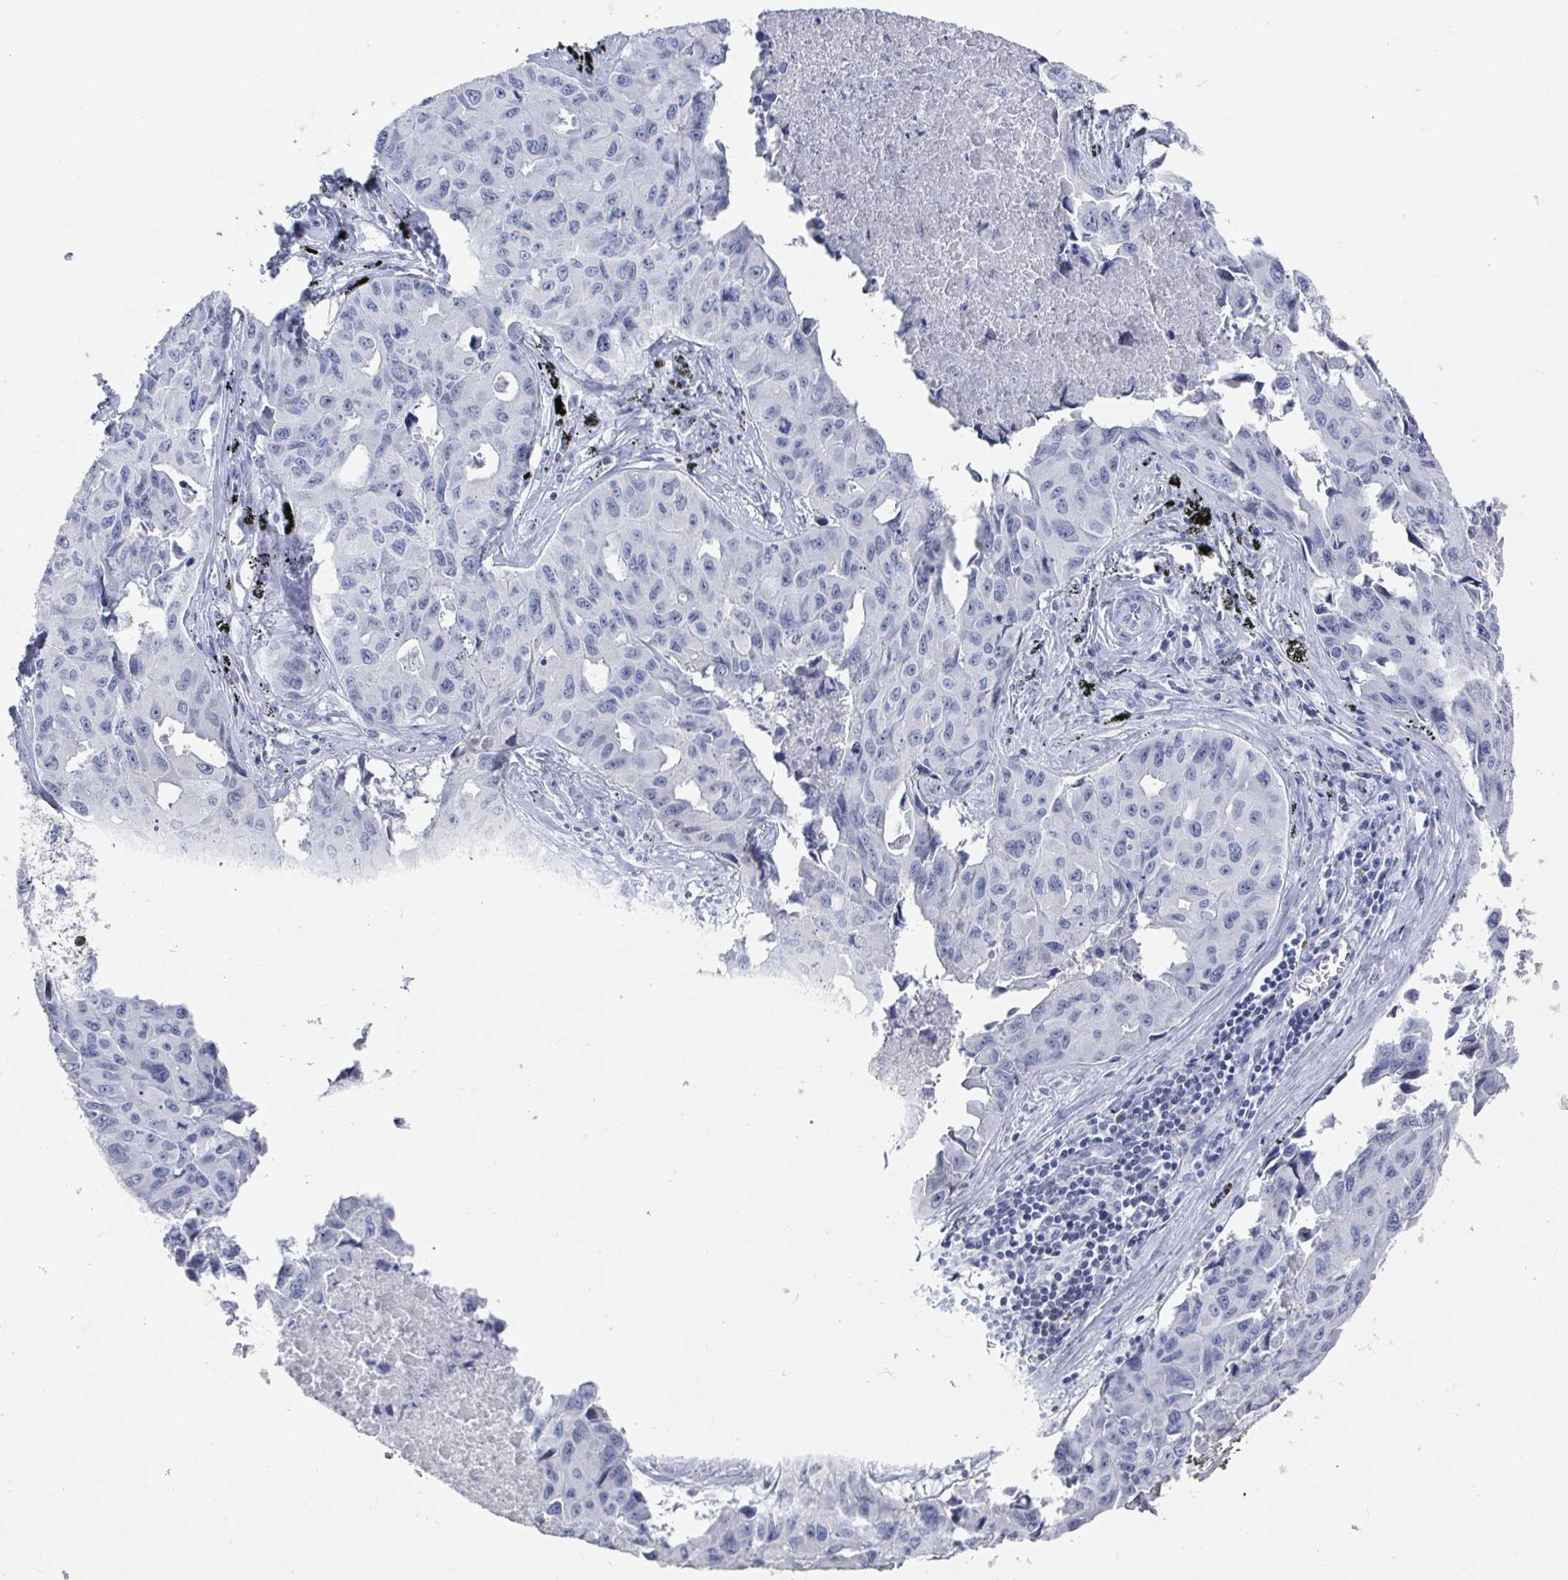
{"staining": {"intensity": "negative", "quantity": "none", "location": "none"}, "tissue": "lung cancer", "cell_type": "Tumor cells", "image_type": "cancer", "snomed": [{"axis": "morphology", "description": "Adenocarcinoma, NOS"}, {"axis": "topography", "description": "Lymph node"}, {"axis": "topography", "description": "Lung"}], "caption": "The histopathology image reveals no significant staining in tumor cells of lung cancer. (DAB (3,3'-diaminobenzidine) IHC, high magnification).", "gene": "CAMKV", "patient": {"sex": "male", "age": 64}}